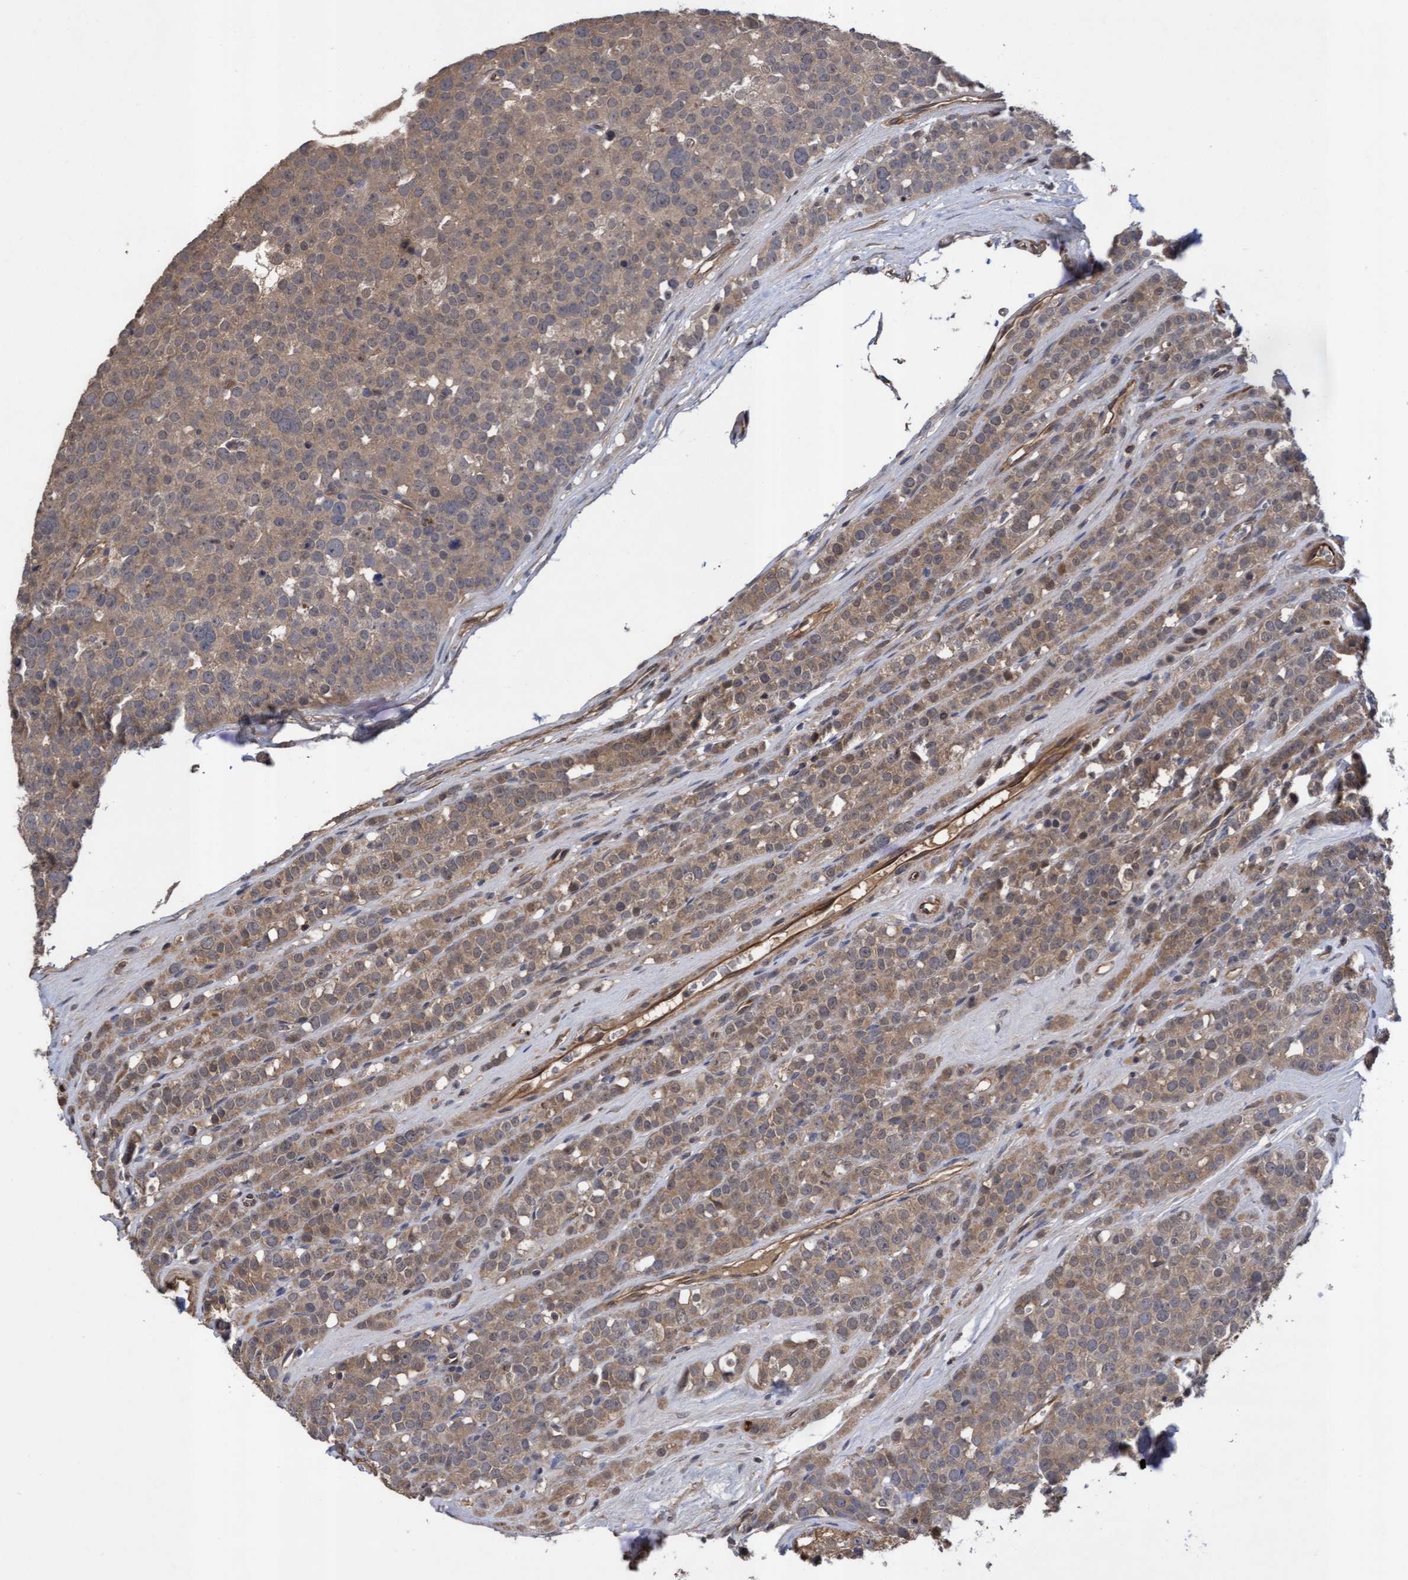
{"staining": {"intensity": "weak", "quantity": ">75%", "location": "cytoplasmic/membranous"}, "tissue": "testis cancer", "cell_type": "Tumor cells", "image_type": "cancer", "snomed": [{"axis": "morphology", "description": "Seminoma, NOS"}, {"axis": "topography", "description": "Testis"}], "caption": "Human testis cancer stained for a protein (brown) shows weak cytoplasmic/membranous positive positivity in approximately >75% of tumor cells.", "gene": "COBL", "patient": {"sex": "male", "age": 71}}